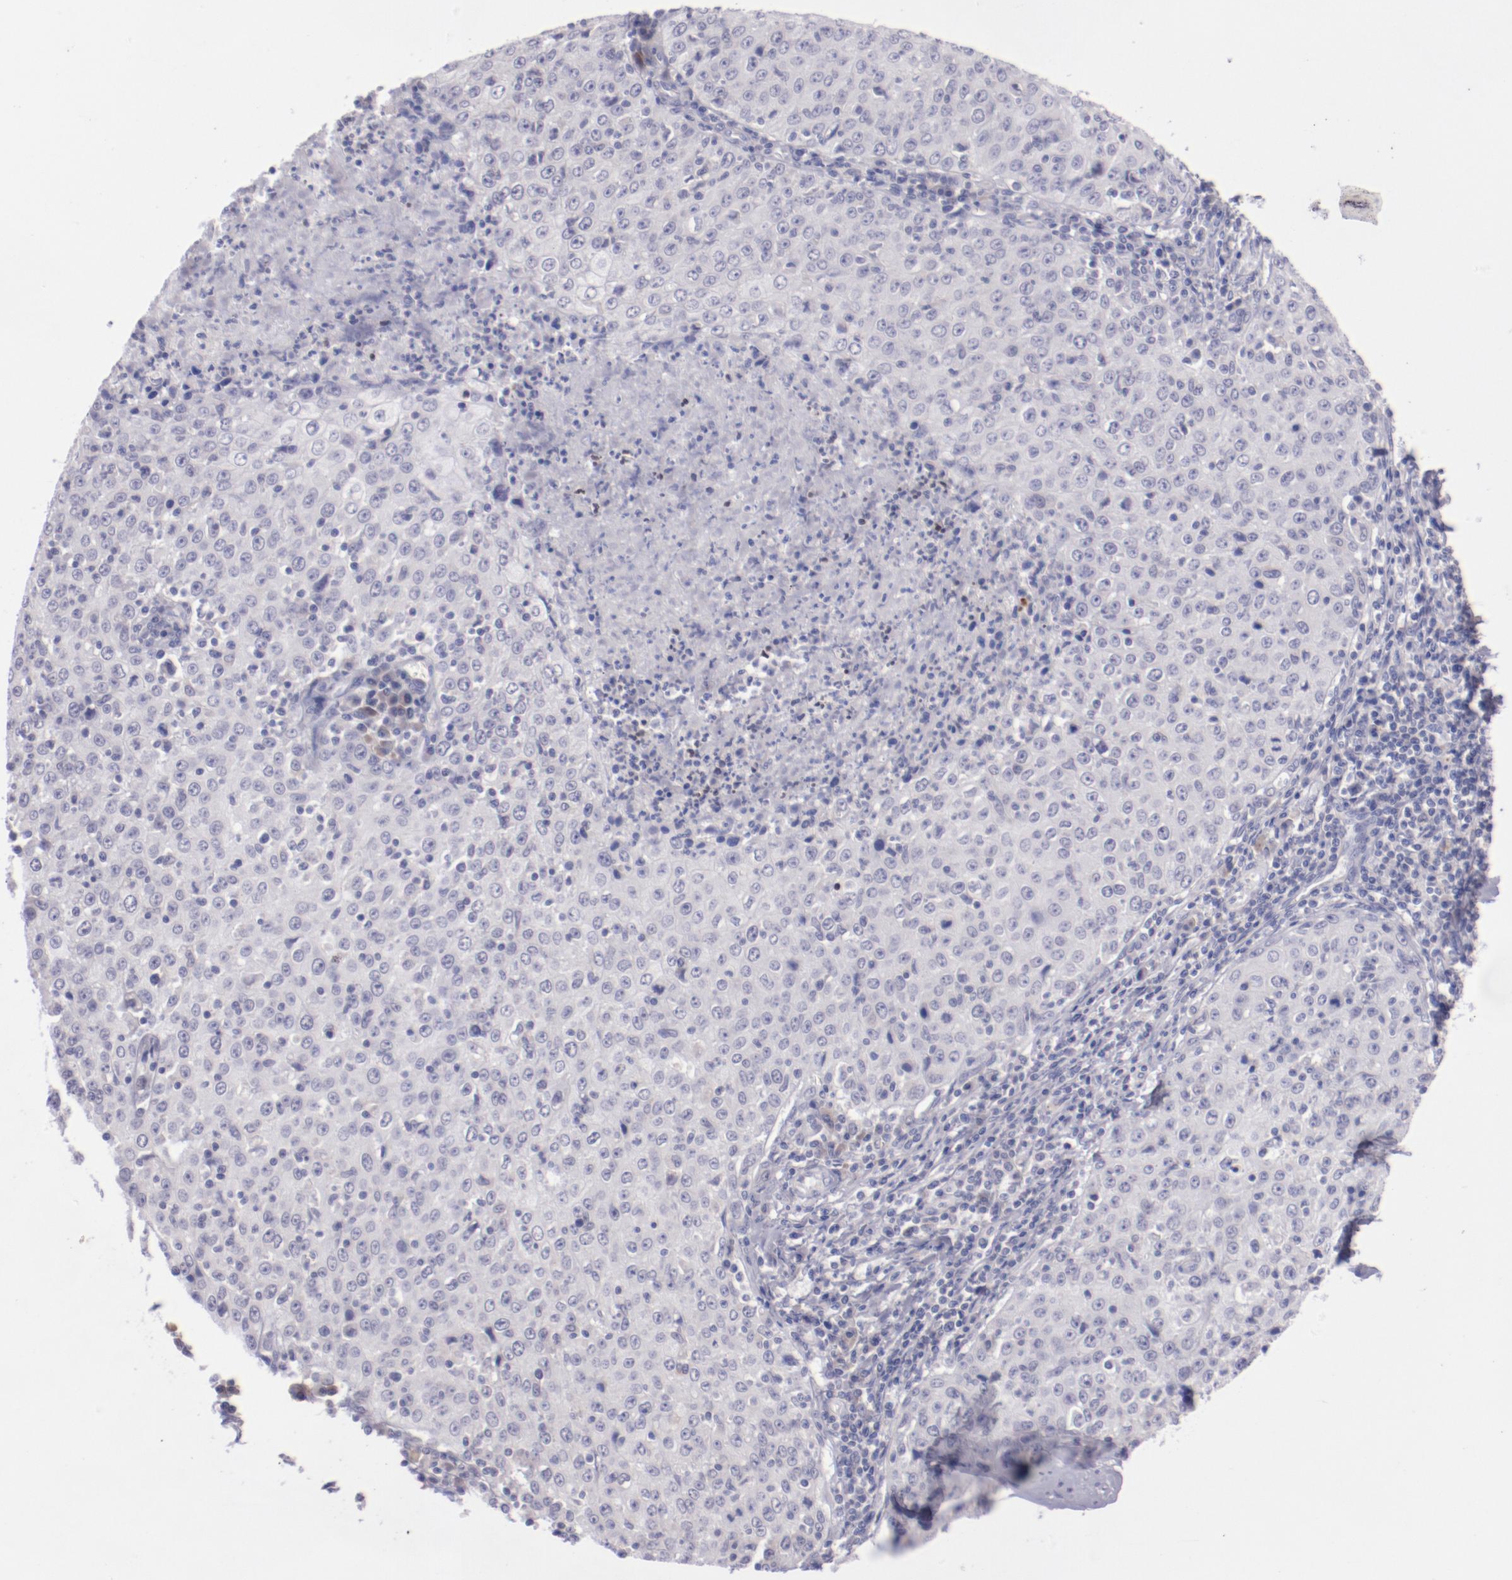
{"staining": {"intensity": "negative", "quantity": "none", "location": "none"}, "tissue": "cervical cancer", "cell_type": "Tumor cells", "image_type": "cancer", "snomed": [{"axis": "morphology", "description": "Squamous cell carcinoma, NOS"}, {"axis": "topography", "description": "Cervix"}], "caption": "Tumor cells are negative for protein expression in human cervical cancer (squamous cell carcinoma). The staining is performed using DAB brown chromogen with nuclei counter-stained in using hematoxylin.", "gene": "TRAF3", "patient": {"sex": "female", "age": 27}}